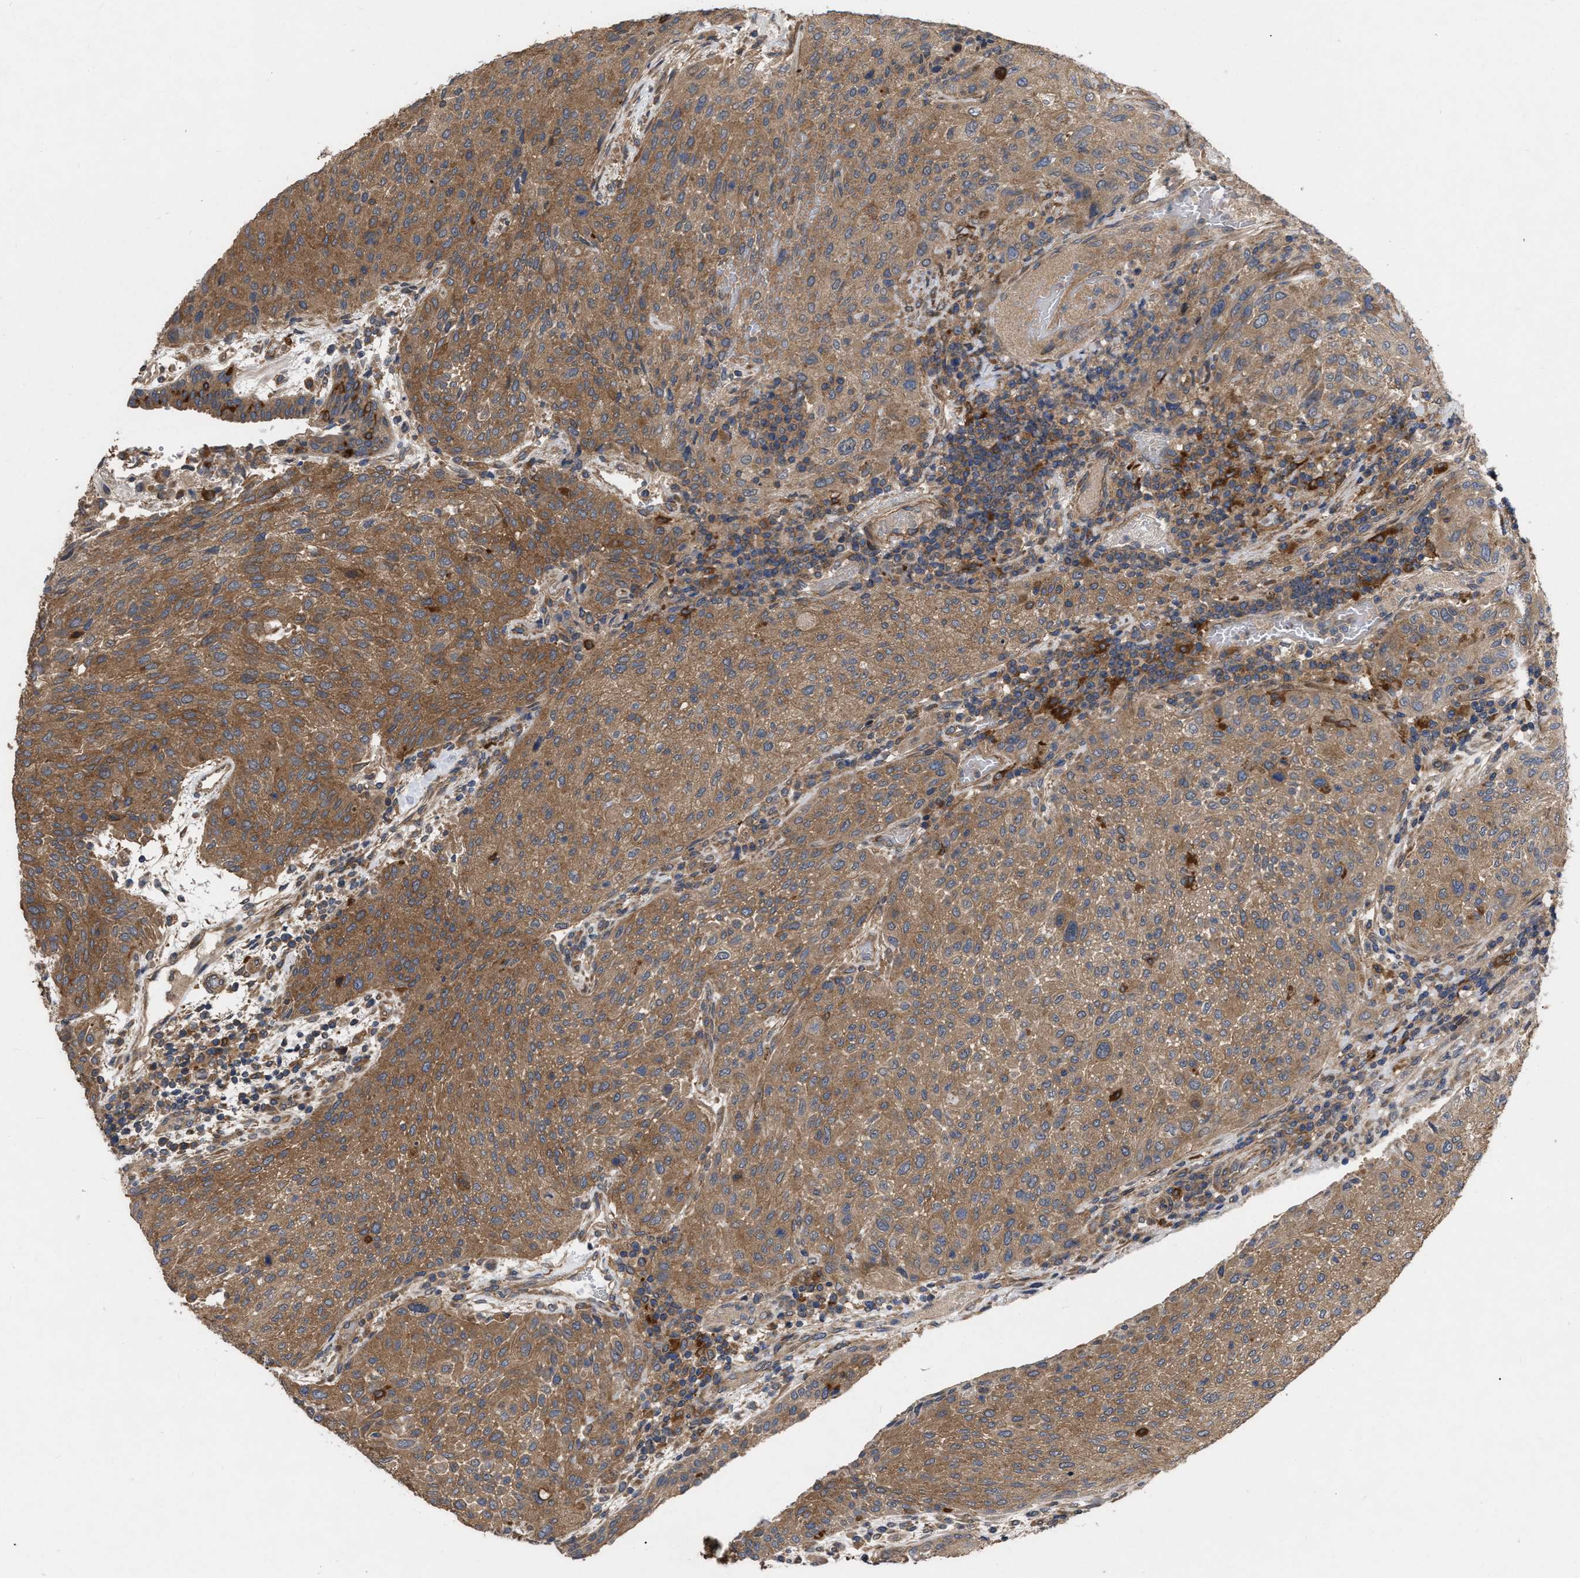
{"staining": {"intensity": "moderate", "quantity": ">75%", "location": "cytoplasmic/membranous"}, "tissue": "urothelial cancer", "cell_type": "Tumor cells", "image_type": "cancer", "snomed": [{"axis": "morphology", "description": "Urothelial carcinoma, Low grade"}, {"axis": "morphology", "description": "Urothelial carcinoma, High grade"}, {"axis": "topography", "description": "Urinary bladder"}], "caption": "Urothelial cancer stained with a brown dye shows moderate cytoplasmic/membranous positive expression in about >75% of tumor cells.", "gene": "CDKN2C", "patient": {"sex": "male", "age": 35}}